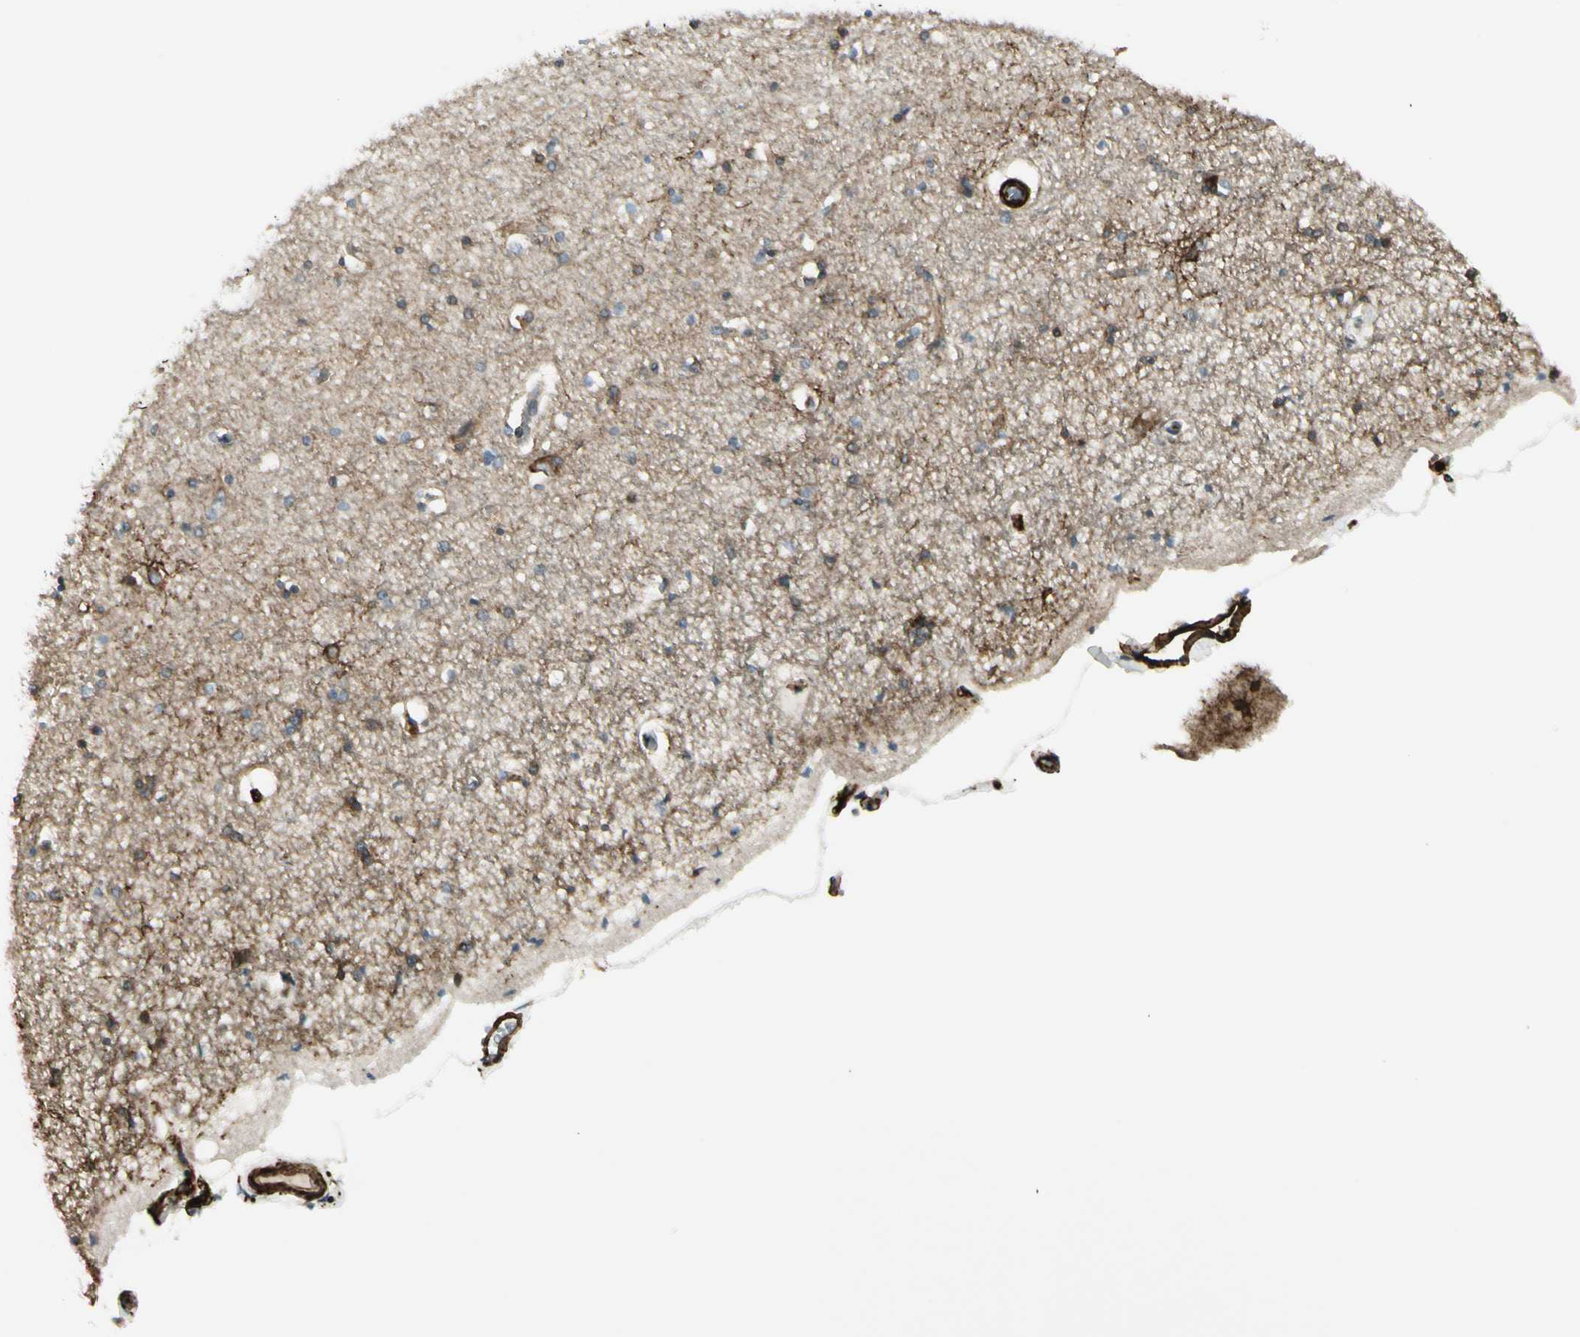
{"staining": {"intensity": "strong", "quantity": "<25%", "location": "cytoplasmic/membranous"}, "tissue": "hippocampus", "cell_type": "Glial cells", "image_type": "normal", "snomed": [{"axis": "morphology", "description": "Normal tissue, NOS"}, {"axis": "topography", "description": "Hippocampus"}], "caption": "DAB (3,3'-diaminobenzidine) immunohistochemical staining of benign hippocampus shows strong cytoplasmic/membranous protein positivity in approximately <25% of glial cells.", "gene": "MCAM", "patient": {"sex": "female", "age": 54}}